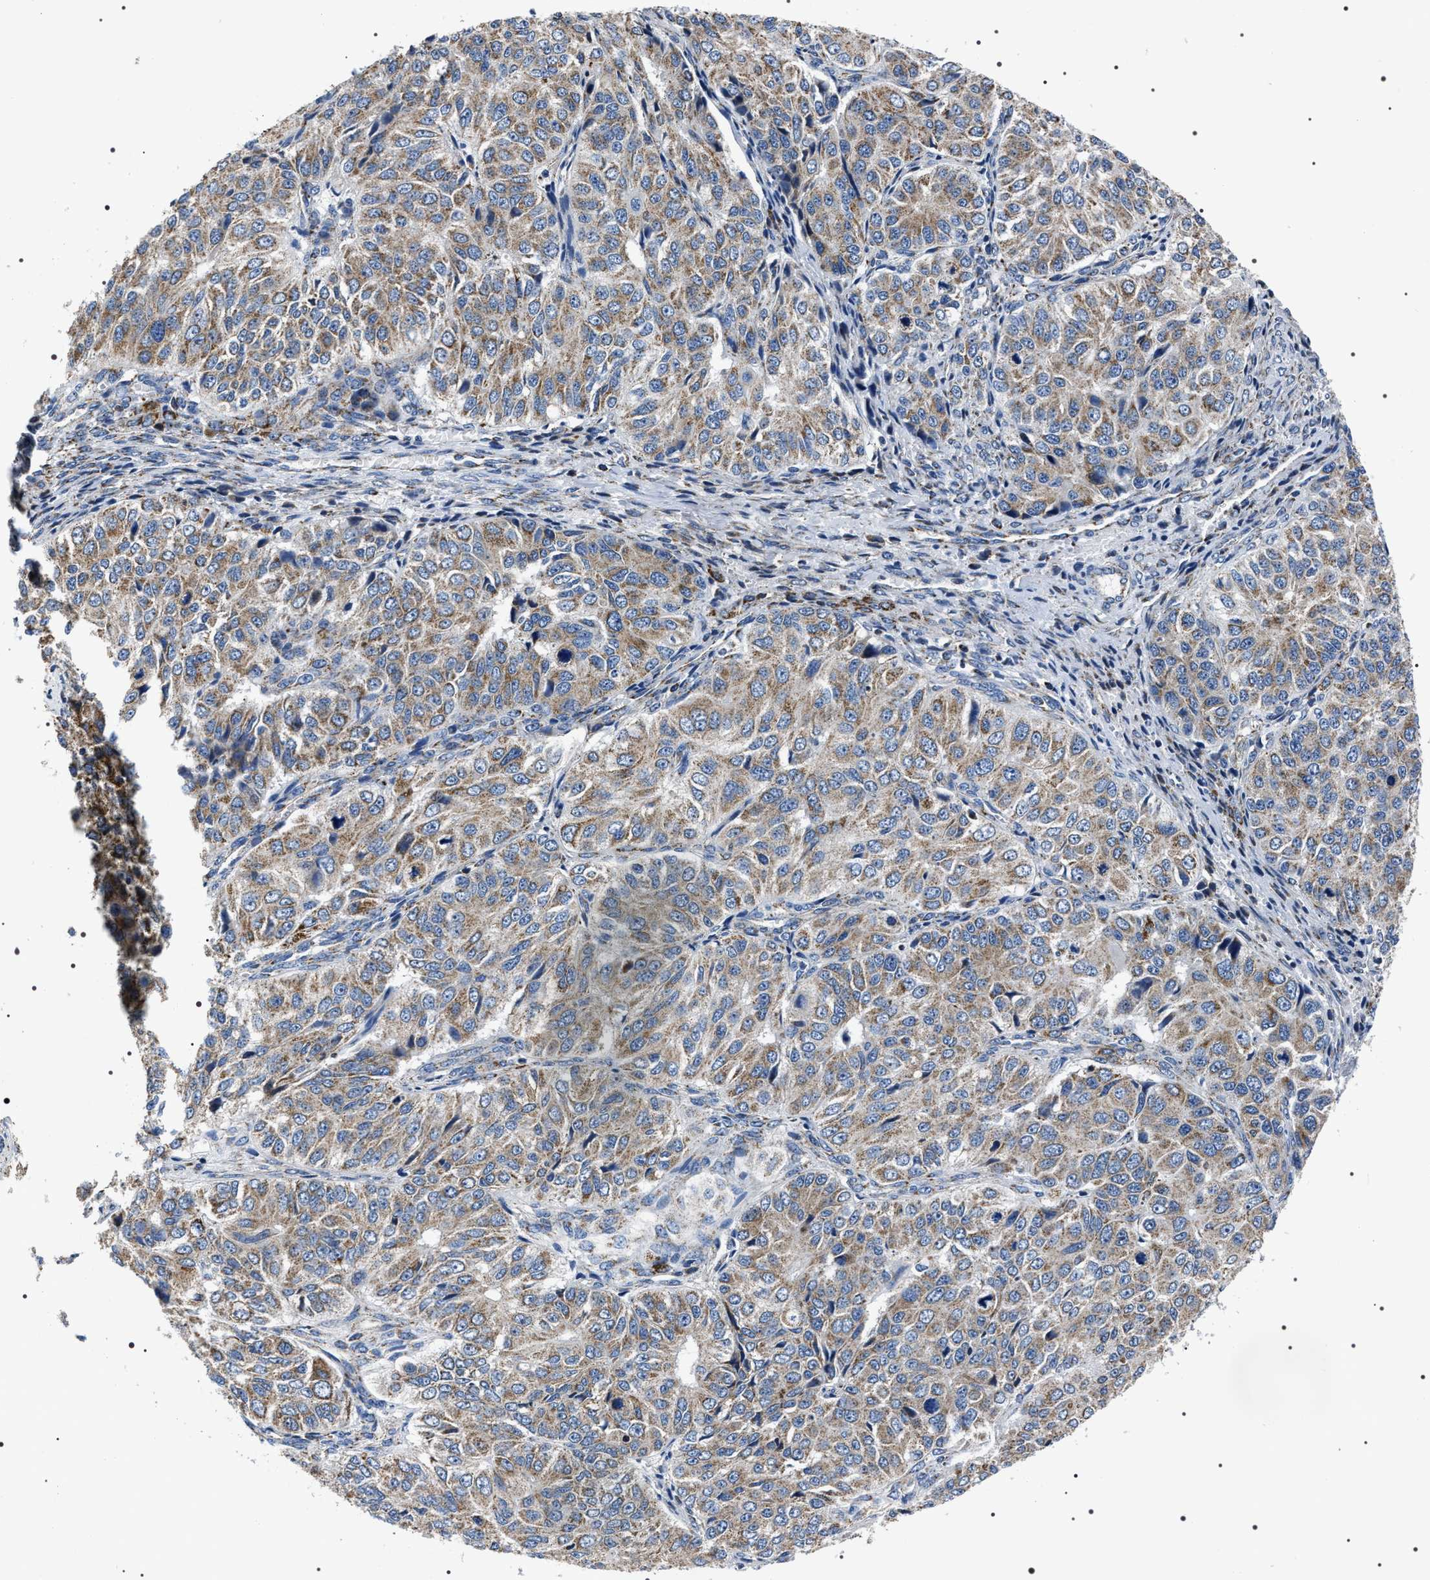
{"staining": {"intensity": "weak", "quantity": ">75%", "location": "cytoplasmic/membranous"}, "tissue": "ovarian cancer", "cell_type": "Tumor cells", "image_type": "cancer", "snomed": [{"axis": "morphology", "description": "Carcinoma, endometroid"}, {"axis": "topography", "description": "Ovary"}], "caption": "DAB immunohistochemical staining of human ovarian endometroid carcinoma demonstrates weak cytoplasmic/membranous protein positivity in about >75% of tumor cells.", "gene": "NTMT1", "patient": {"sex": "female", "age": 51}}